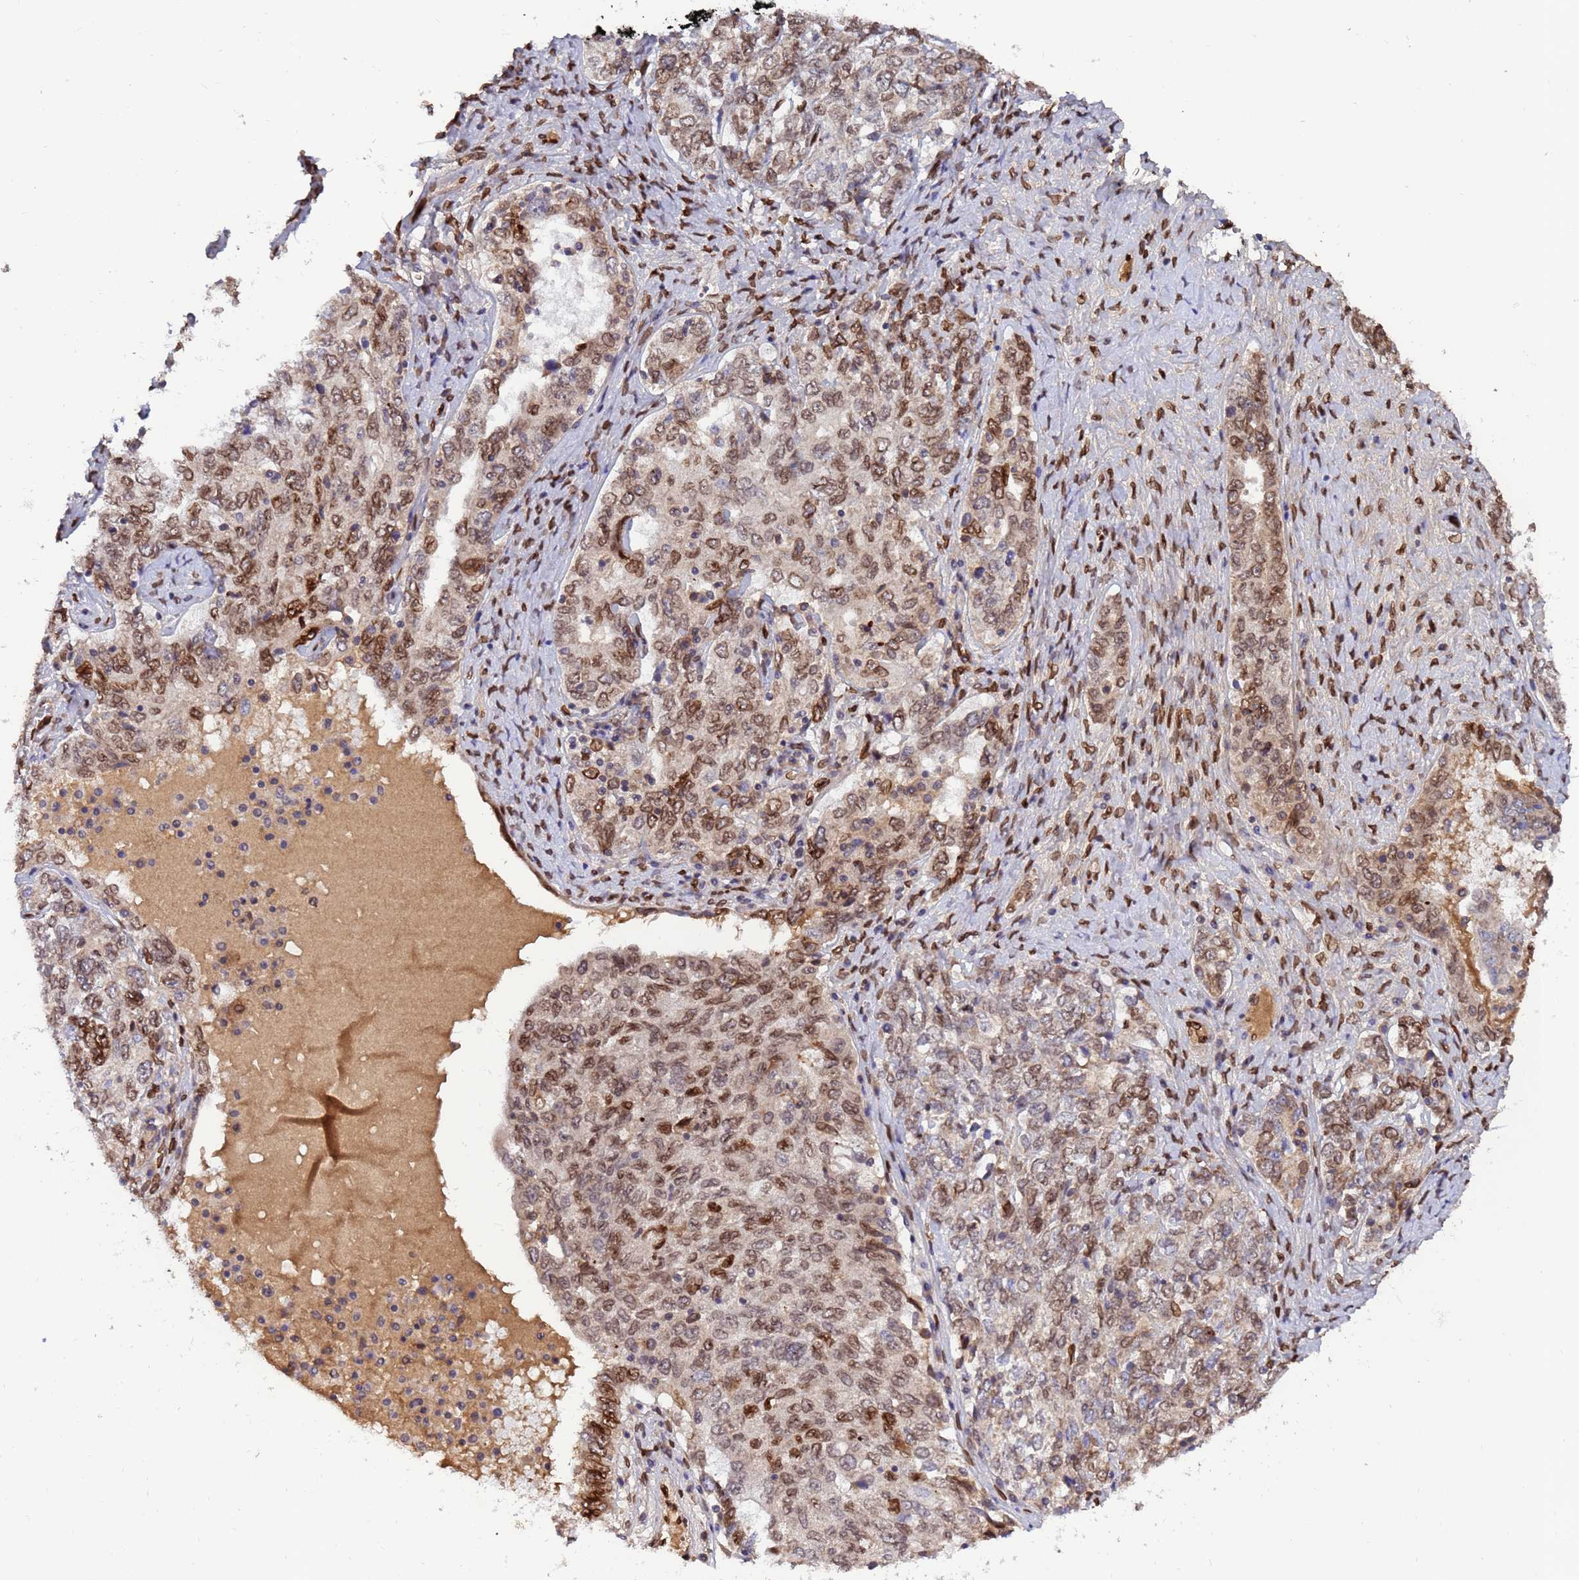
{"staining": {"intensity": "moderate", "quantity": "25%-75%", "location": "cytoplasmic/membranous,nuclear"}, "tissue": "ovarian cancer", "cell_type": "Tumor cells", "image_type": "cancer", "snomed": [{"axis": "morphology", "description": "Carcinoma, endometroid"}, {"axis": "topography", "description": "Ovary"}], "caption": "Immunohistochemical staining of human ovarian cancer (endometroid carcinoma) exhibits medium levels of moderate cytoplasmic/membranous and nuclear protein positivity in approximately 25%-75% of tumor cells.", "gene": "GPR135", "patient": {"sex": "female", "age": 62}}